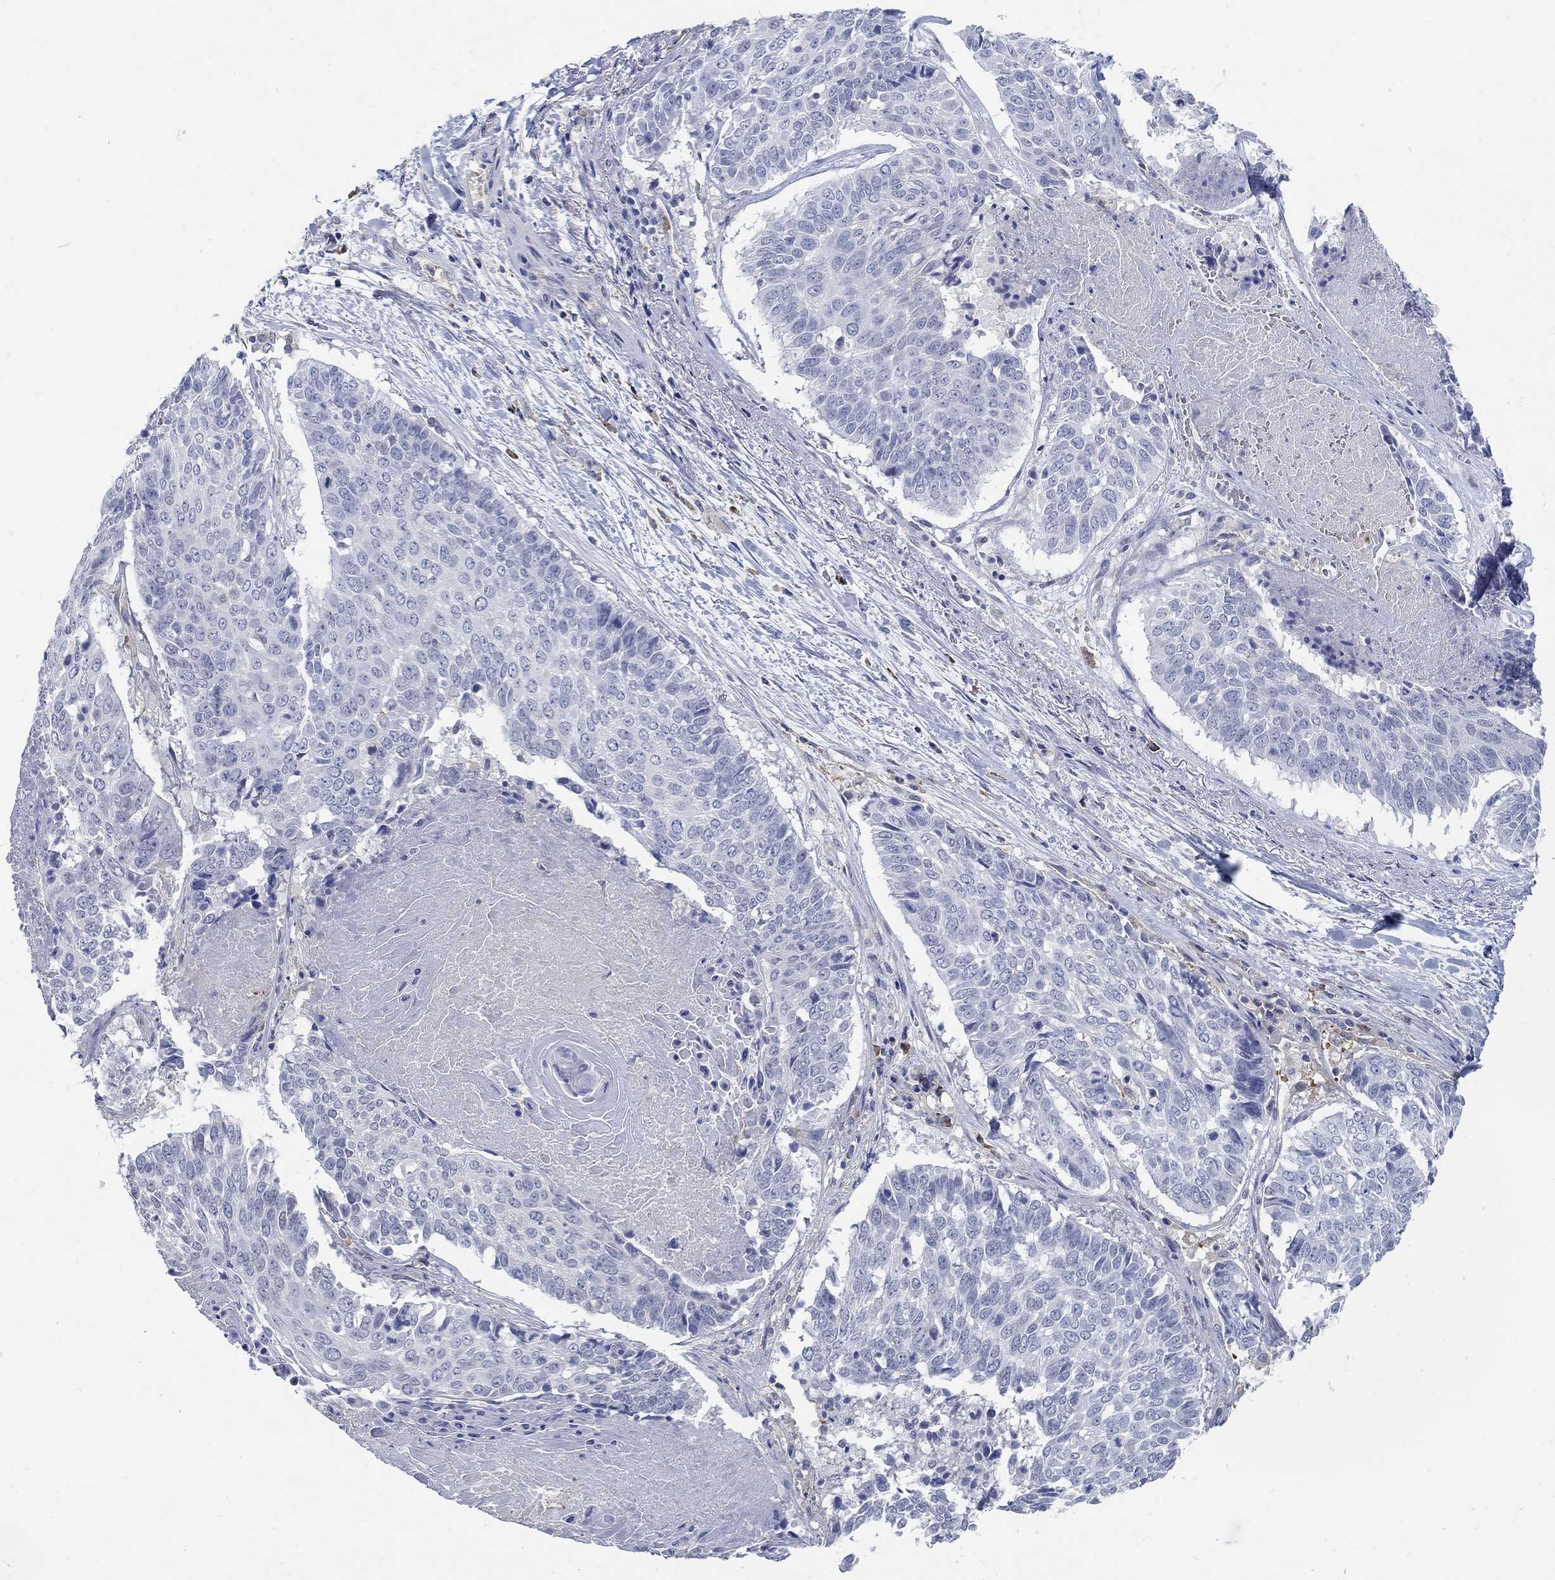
{"staining": {"intensity": "negative", "quantity": "none", "location": "none"}, "tissue": "lung cancer", "cell_type": "Tumor cells", "image_type": "cancer", "snomed": [{"axis": "morphology", "description": "Squamous cell carcinoma, NOS"}, {"axis": "topography", "description": "Lung"}], "caption": "Lung squamous cell carcinoma was stained to show a protein in brown. There is no significant expression in tumor cells. Brightfield microscopy of immunohistochemistry (IHC) stained with DAB (brown) and hematoxylin (blue), captured at high magnification.", "gene": "PCDH11X", "patient": {"sex": "male", "age": 64}}